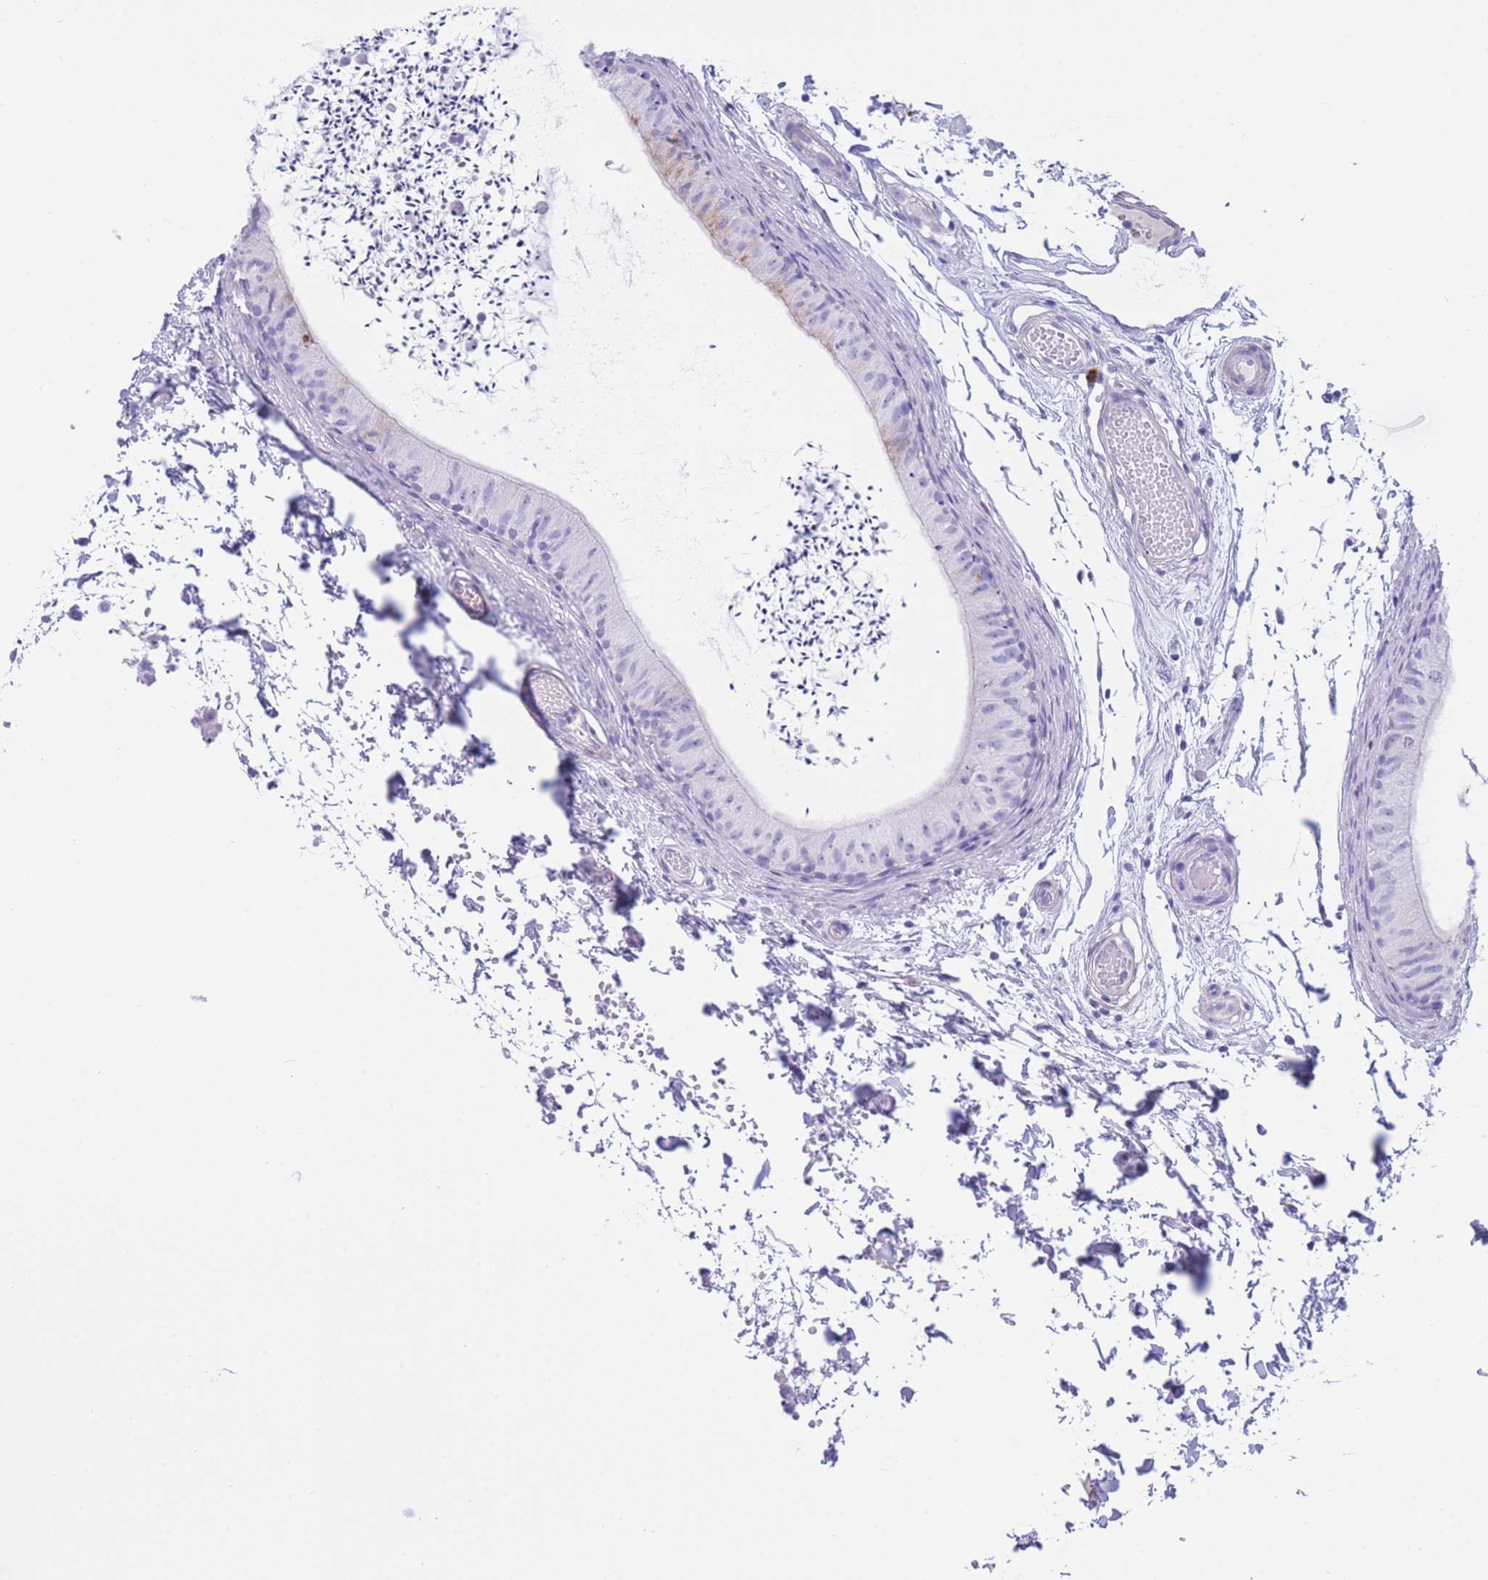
{"staining": {"intensity": "negative", "quantity": "none", "location": "none"}, "tissue": "epididymis", "cell_type": "Glandular cells", "image_type": "normal", "snomed": [{"axis": "morphology", "description": "Normal tissue, NOS"}, {"axis": "topography", "description": "Epididymis"}], "caption": "The micrograph displays no significant staining in glandular cells of epididymis. The staining is performed using DAB (3,3'-diaminobenzidine) brown chromogen with nuclei counter-stained in using hematoxylin.", "gene": "PLBD1", "patient": {"sex": "male", "age": 50}}